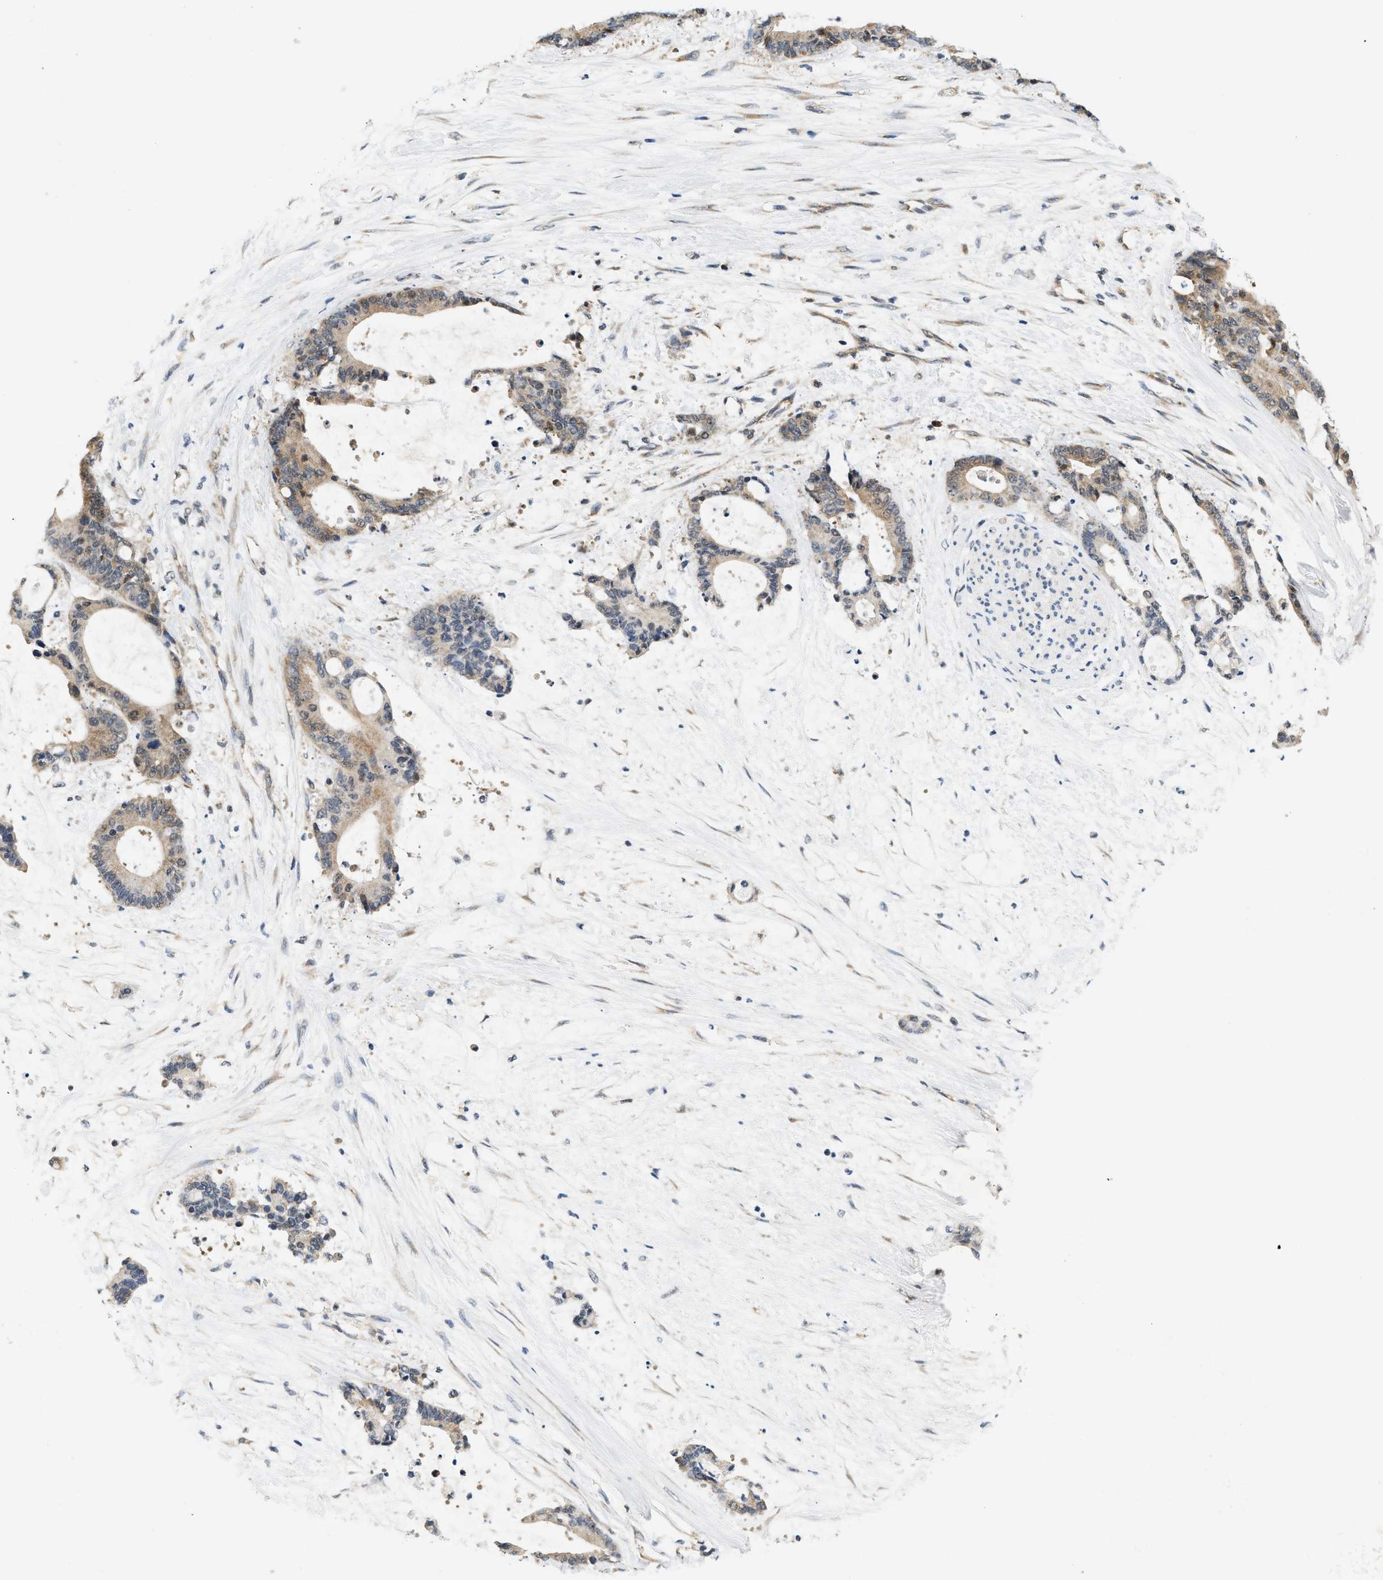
{"staining": {"intensity": "moderate", "quantity": ">75%", "location": "cytoplasmic/membranous"}, "tissue": "liver cancer", "cell_type": "Tumor cells", "image_type": "cancer", "snomed": [{"axis": "morphology", "description": "Normal tissue, NOS"}, {"axis": "morphology", "description": "Cholangiocarcinoma"}, {"axis": "topography", "description": "Liver"}, {"axis": "topography", "description": "Peripheral nerve tissue"}], "caption": "Immunohistochemistry (IHC) (DAB) staining of liver cancer displays moderate cytoplasmic/membranous protein expression in about >75% of tumor cells. (IHC, brightfield microscopy, high magnification).", "gene": "GIGYF1", "patient": {"sex": "female", "age": 73}}